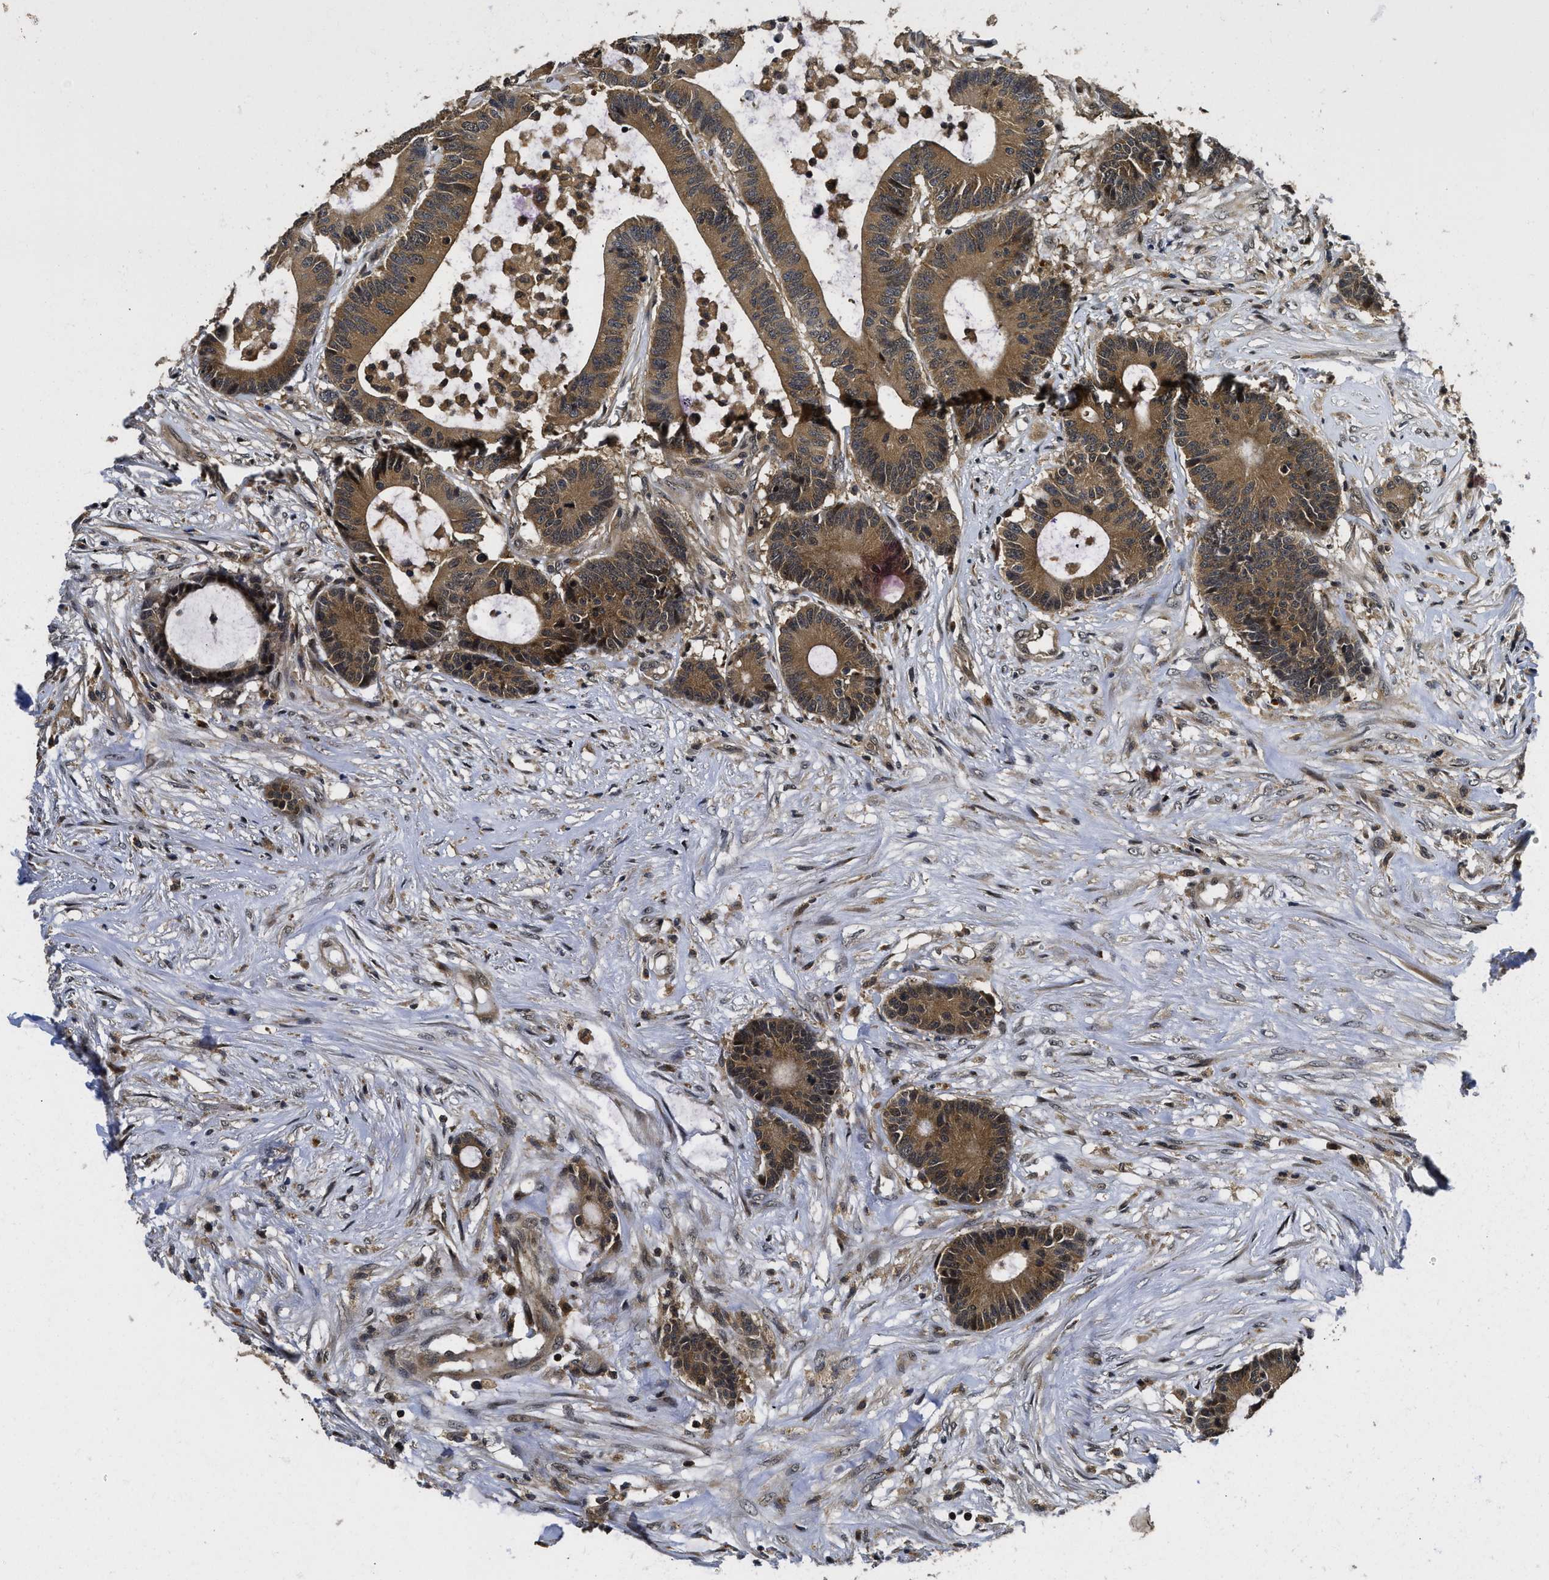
{"staining": {"intensity": "moderate", "quantity": ">75%", "location": "cytoplasmic/membranous"}, "tissue": "colorectal cancer", "cell_type": "Tumor cells", "image_type": "cancer", "snomed": [{"axis": "morphology", "description": "Adenocarcinoma, NOS"}, {"axis": "topography", "description": "Colon"}], "caption": "Immunohistochemical staining of colorectal adenocarcinoma shows medium levels of moderate cytoplasmic/membranous protein expression in about >75% of tumor cells.", "gene": "ADSL", "patient": {"sex": "female", "age": 84}}